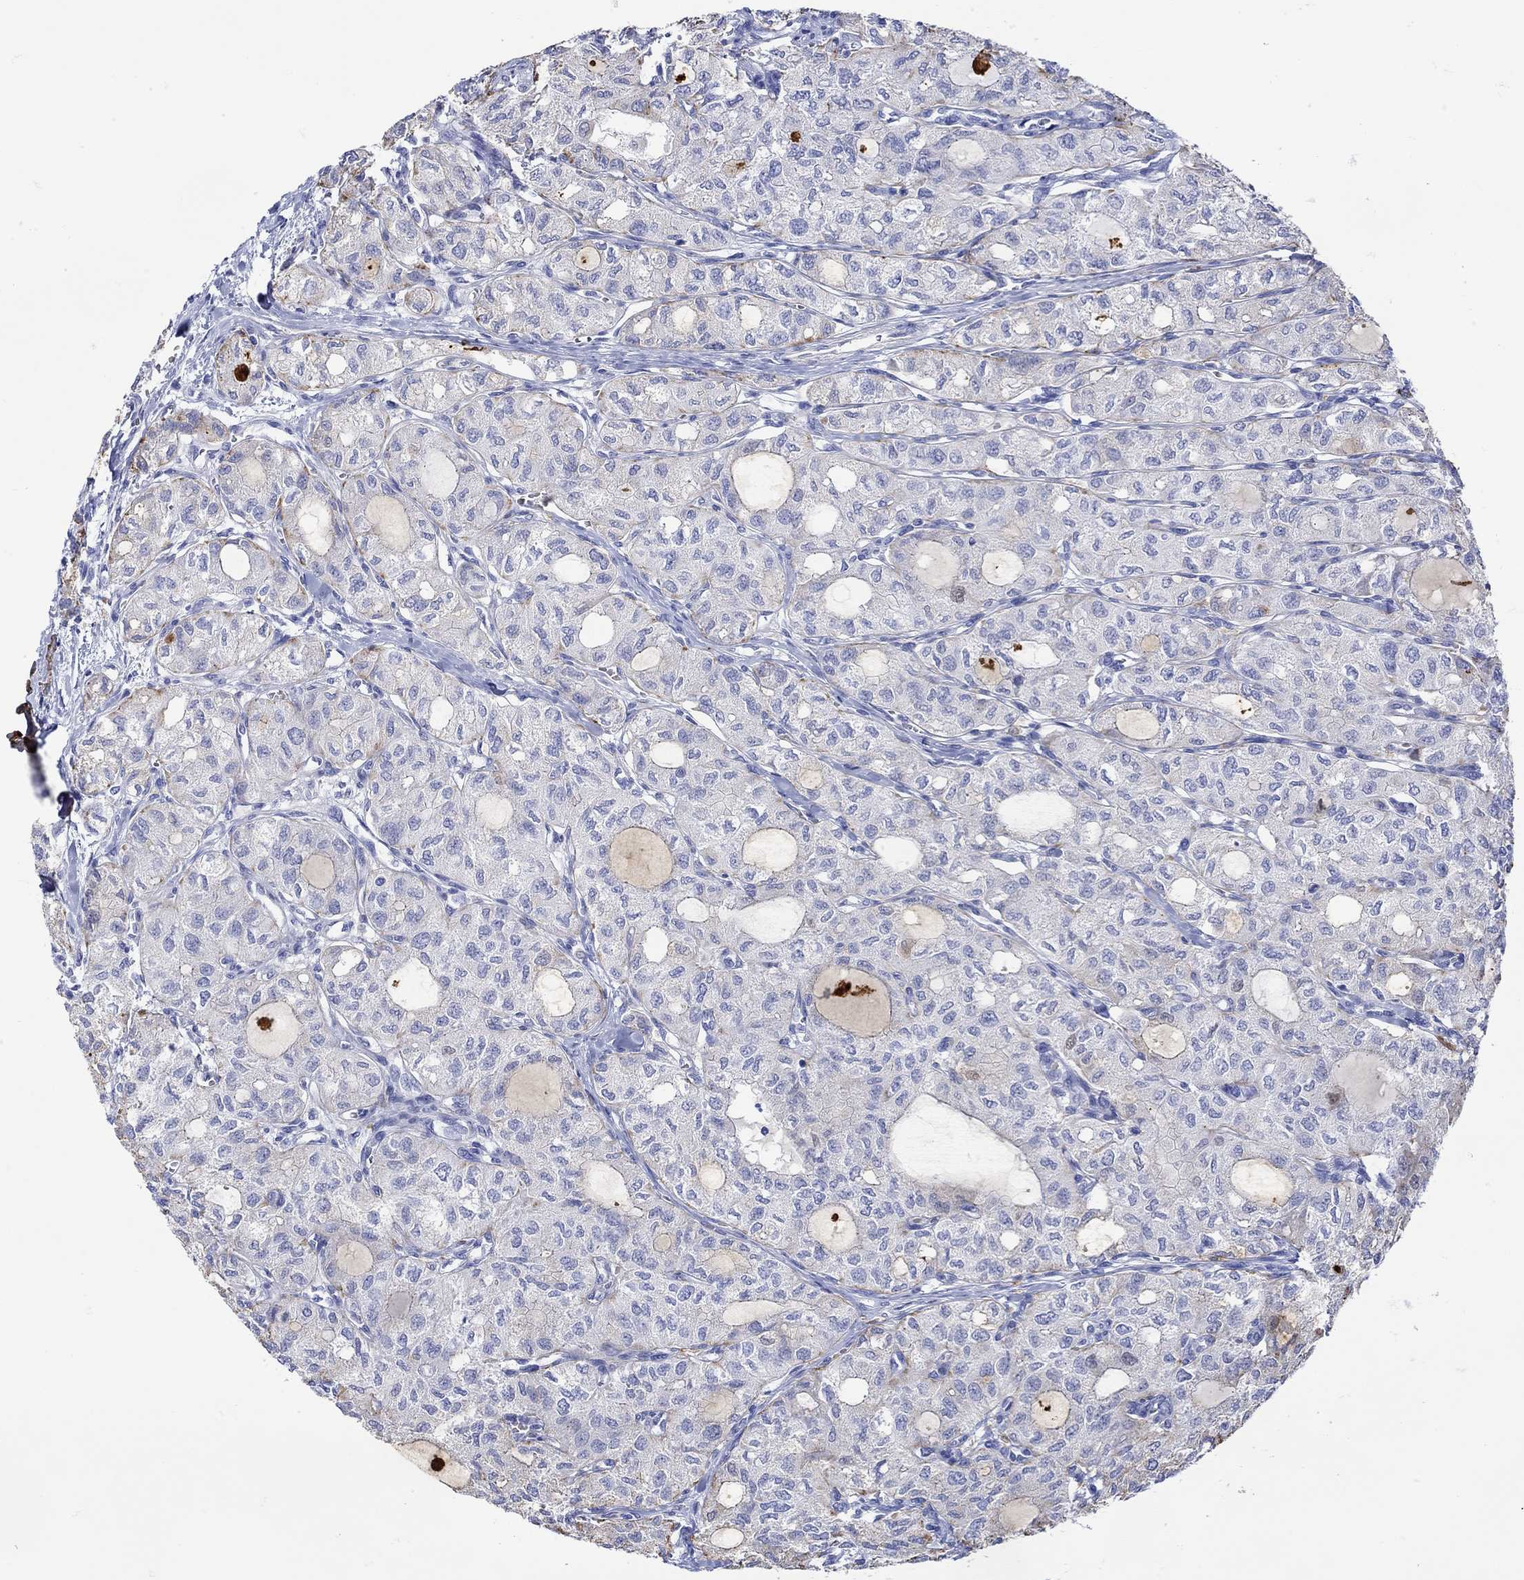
{"staining": {"intensity": "moderate", "quantity": "<25%", "location": "cytoplasmic/membranous"}, "tissue": "thyroid cancer", "cell_type": "Tumor cells", "image_type": "cancer", "snomed": [{"axis": "morphology", "description": "Follicular adenoma carcinoma, NOS"}, {"axis": "topography", "description": "Thyroid gland"}], "caption": "Human follicular adenoma carcinoma (thyroid) stained with a protein marker exhibits moderate staining in tumor cells.", "gene": "ANKMY1", "patient": {"sex": "male", "age": 75}}